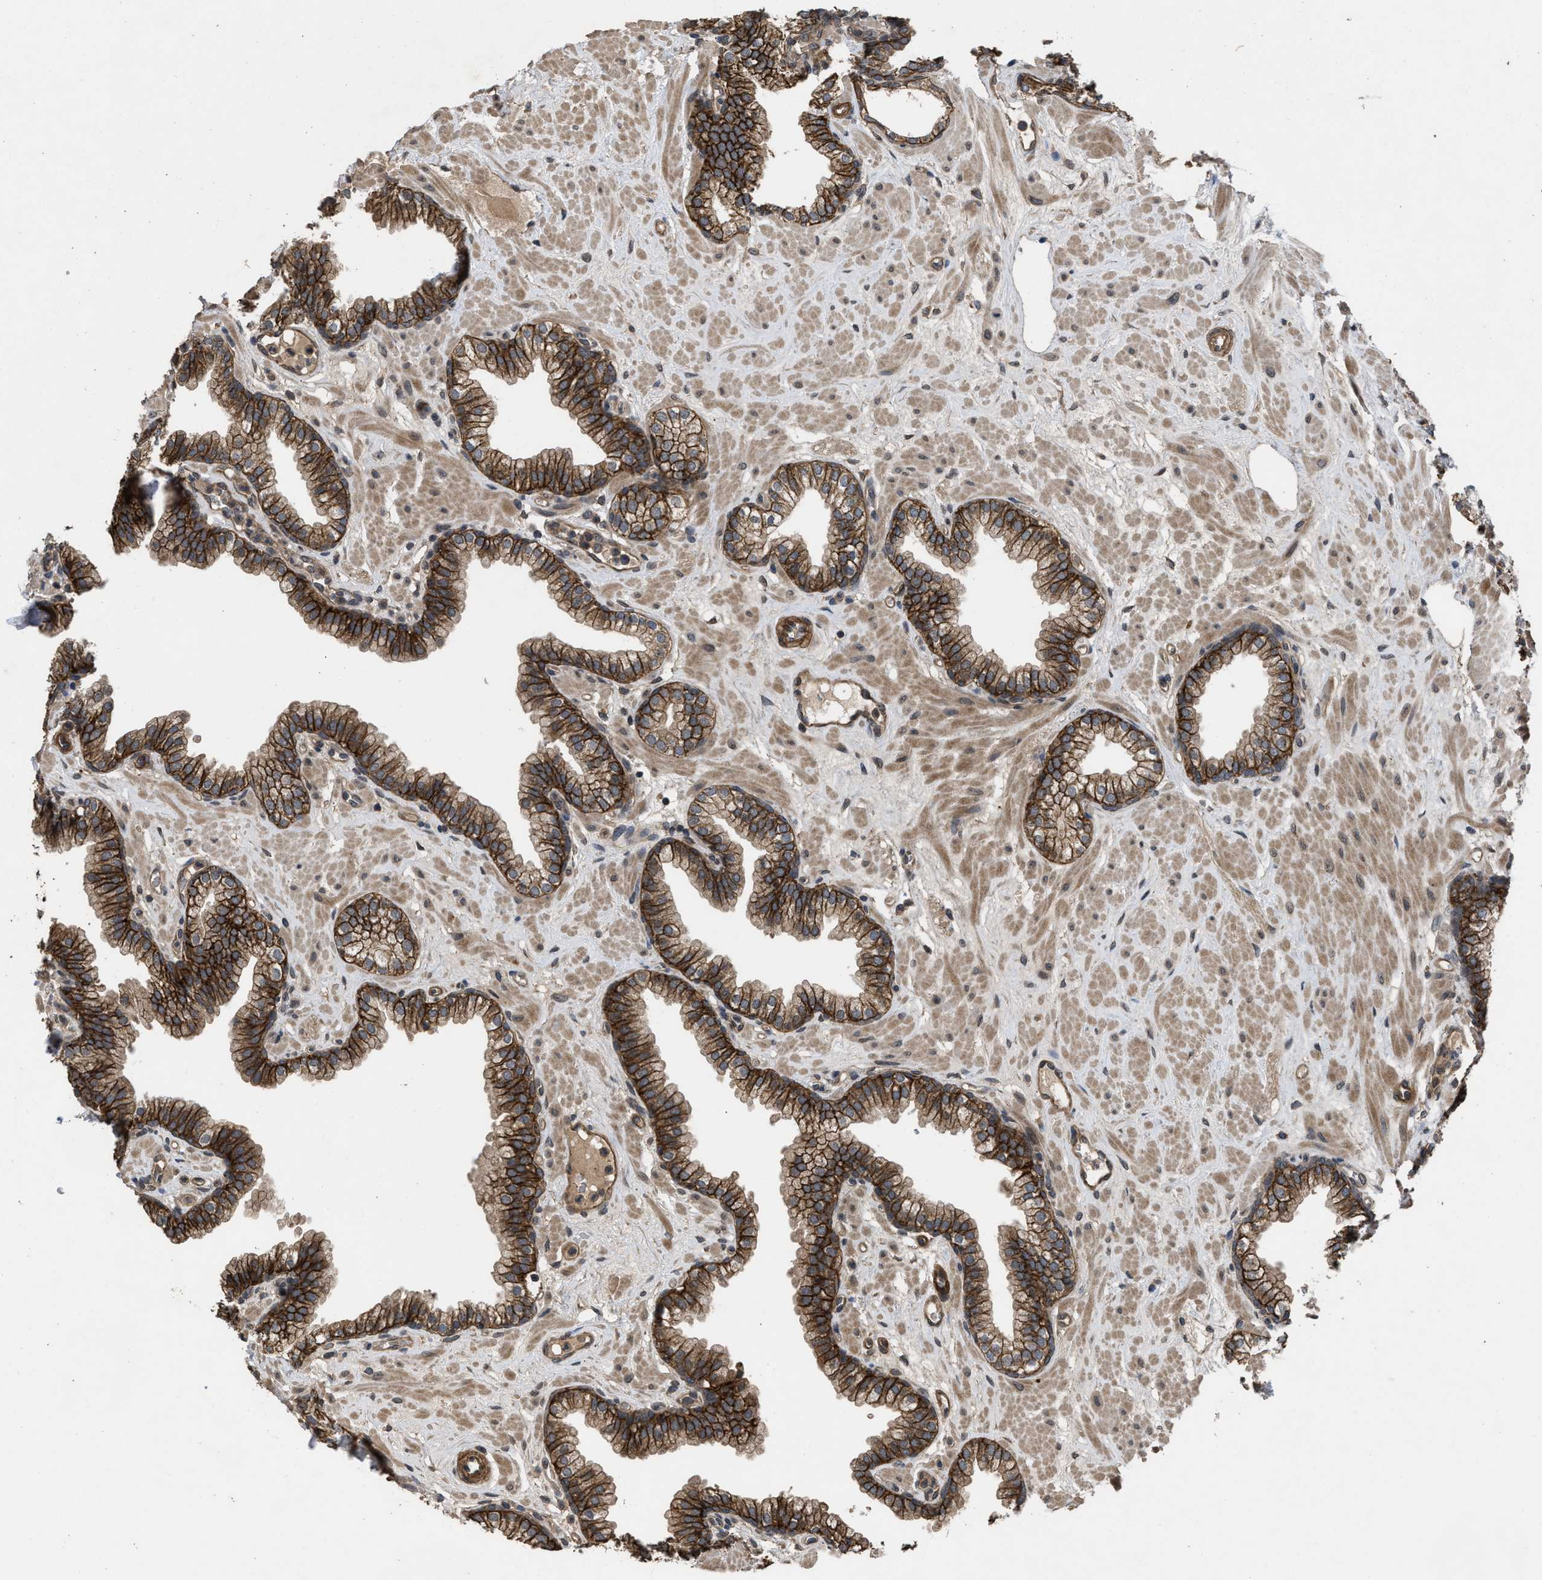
{"staining": {"intensity": "strong", "quantity": ">75%", "location": "cytoplasmic/membranous"}, "tissue": "prostate", "cell_type": "Glandular cells", "image_type": "normal", "snomed": [{"axis": "morphology", "description": "Normal tissue, NOS"}, {"axis": "morphology", "description": "Urothelial carcinoma, Low grade"}, {"axis": "topography", "description": "Urinary bladder"}, {"axis": "topography", "description": "Prostate"}], "caption": "Immunohistochemical staining of unremarkable human prostate demonstrates high levels of strong cytoplasmic/membranous positivity in about >75% of glandular cells. (Brightfield microscopy of DAB IHC at high magnification).", "gene": "UTRN", "patient": {"sex": "male", "age": 60}}